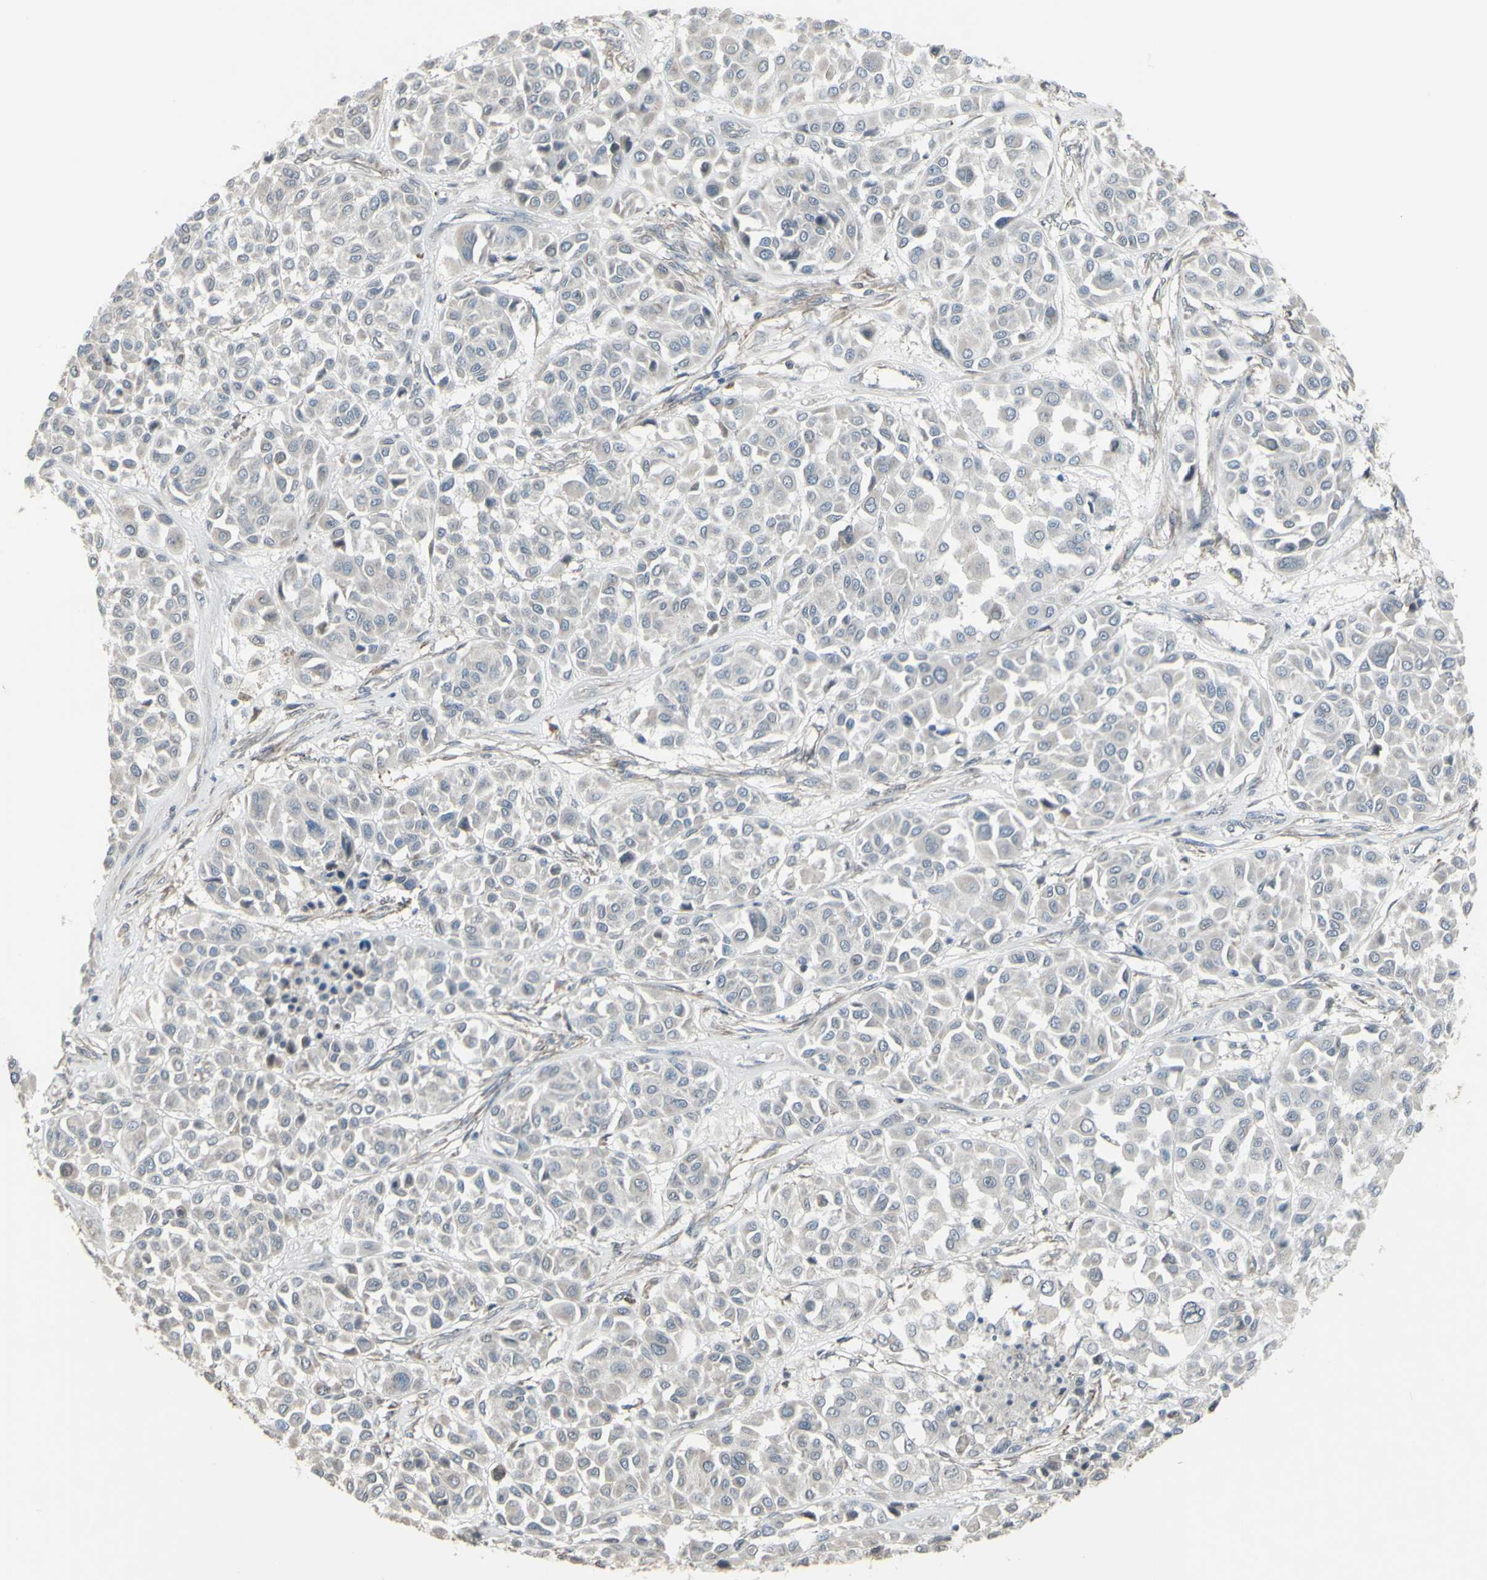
{"staining": {"intensity": "weak", "quantity": ">75%", "location": "cytoplasmic/membranous"}, "tissue": "melanoma", "cell_type": "Tumor cells", "image_type": "cancer", "snomed": [{"axis": "morphology", "description": "Malignant melanoma, Metastatic site"}, {"axis": "topography", "description": "Soft tissue"}], "caption": "Protein expression by IHC reveals weak cytoplasmic/membranous expression in approximately >75% of tumor cells in melanoma. The staining is performed using DAB brown chromogen to label protein expression. The nuclei are counter-stained blue using hematoxylin.", "gene": "GRAMD1B", "patient": {"sex": "male", "age": 41}}